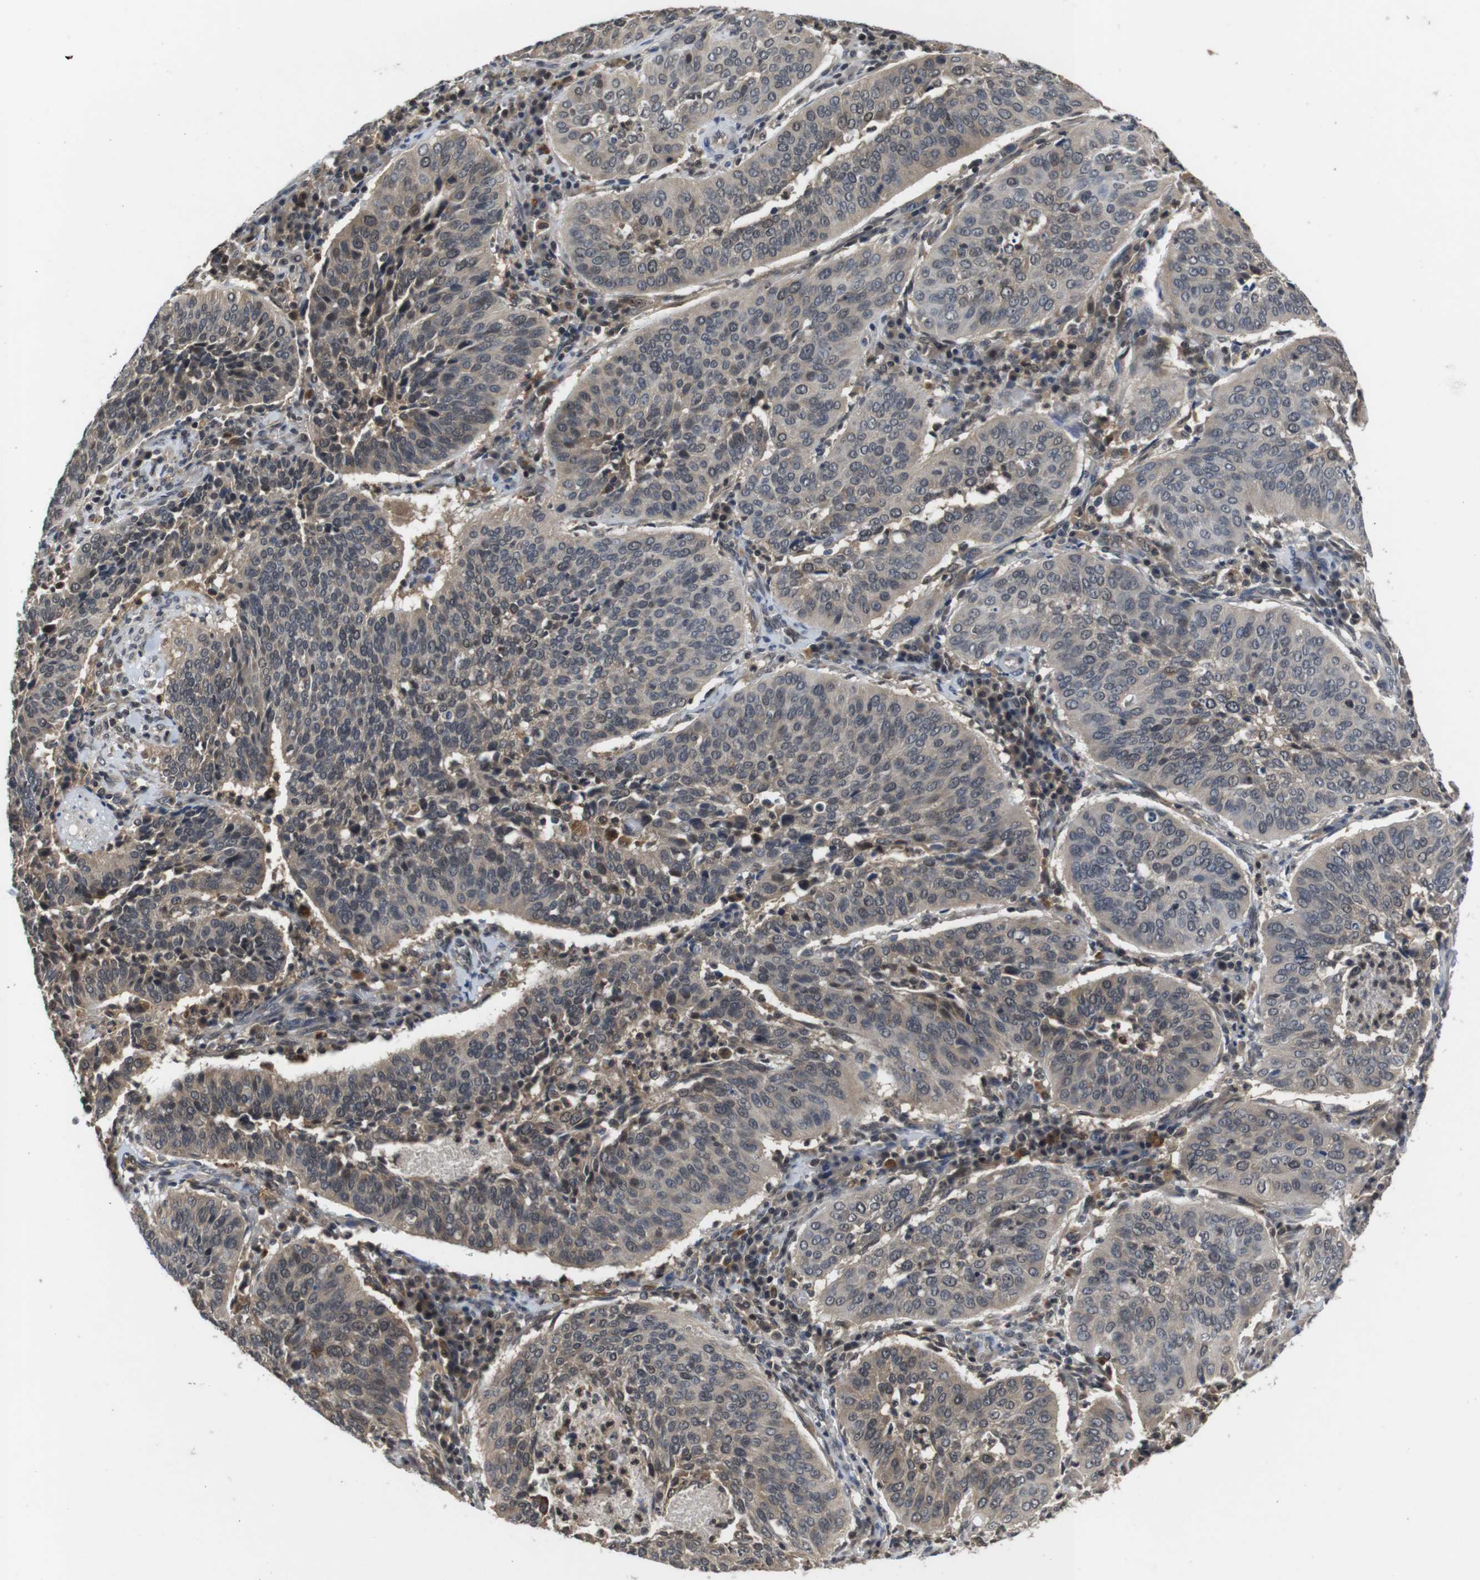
{"staining": {"intensity": "weak", "quantity": "<25%", "location": "cytoplasmic/membranous"}, "tissue": "cervical cancer", "cell_type": "Tumor cells", "image_type": "cancer", "snomed": [{"axis": "morphology", "description": "Normal tissue, NOS"}, {"axis": "morphology", "description": "Squamous cell carcinoma, NOS"}, {"axis": "topography", "description": "Cervix"}], "caption": "Squamous cell carcinoma (cervical) was stained to show a protein in brown. There is no significant staining in tumor cells.", "gene": "FADD", "patient": {"sex": "female", "age": 39}}